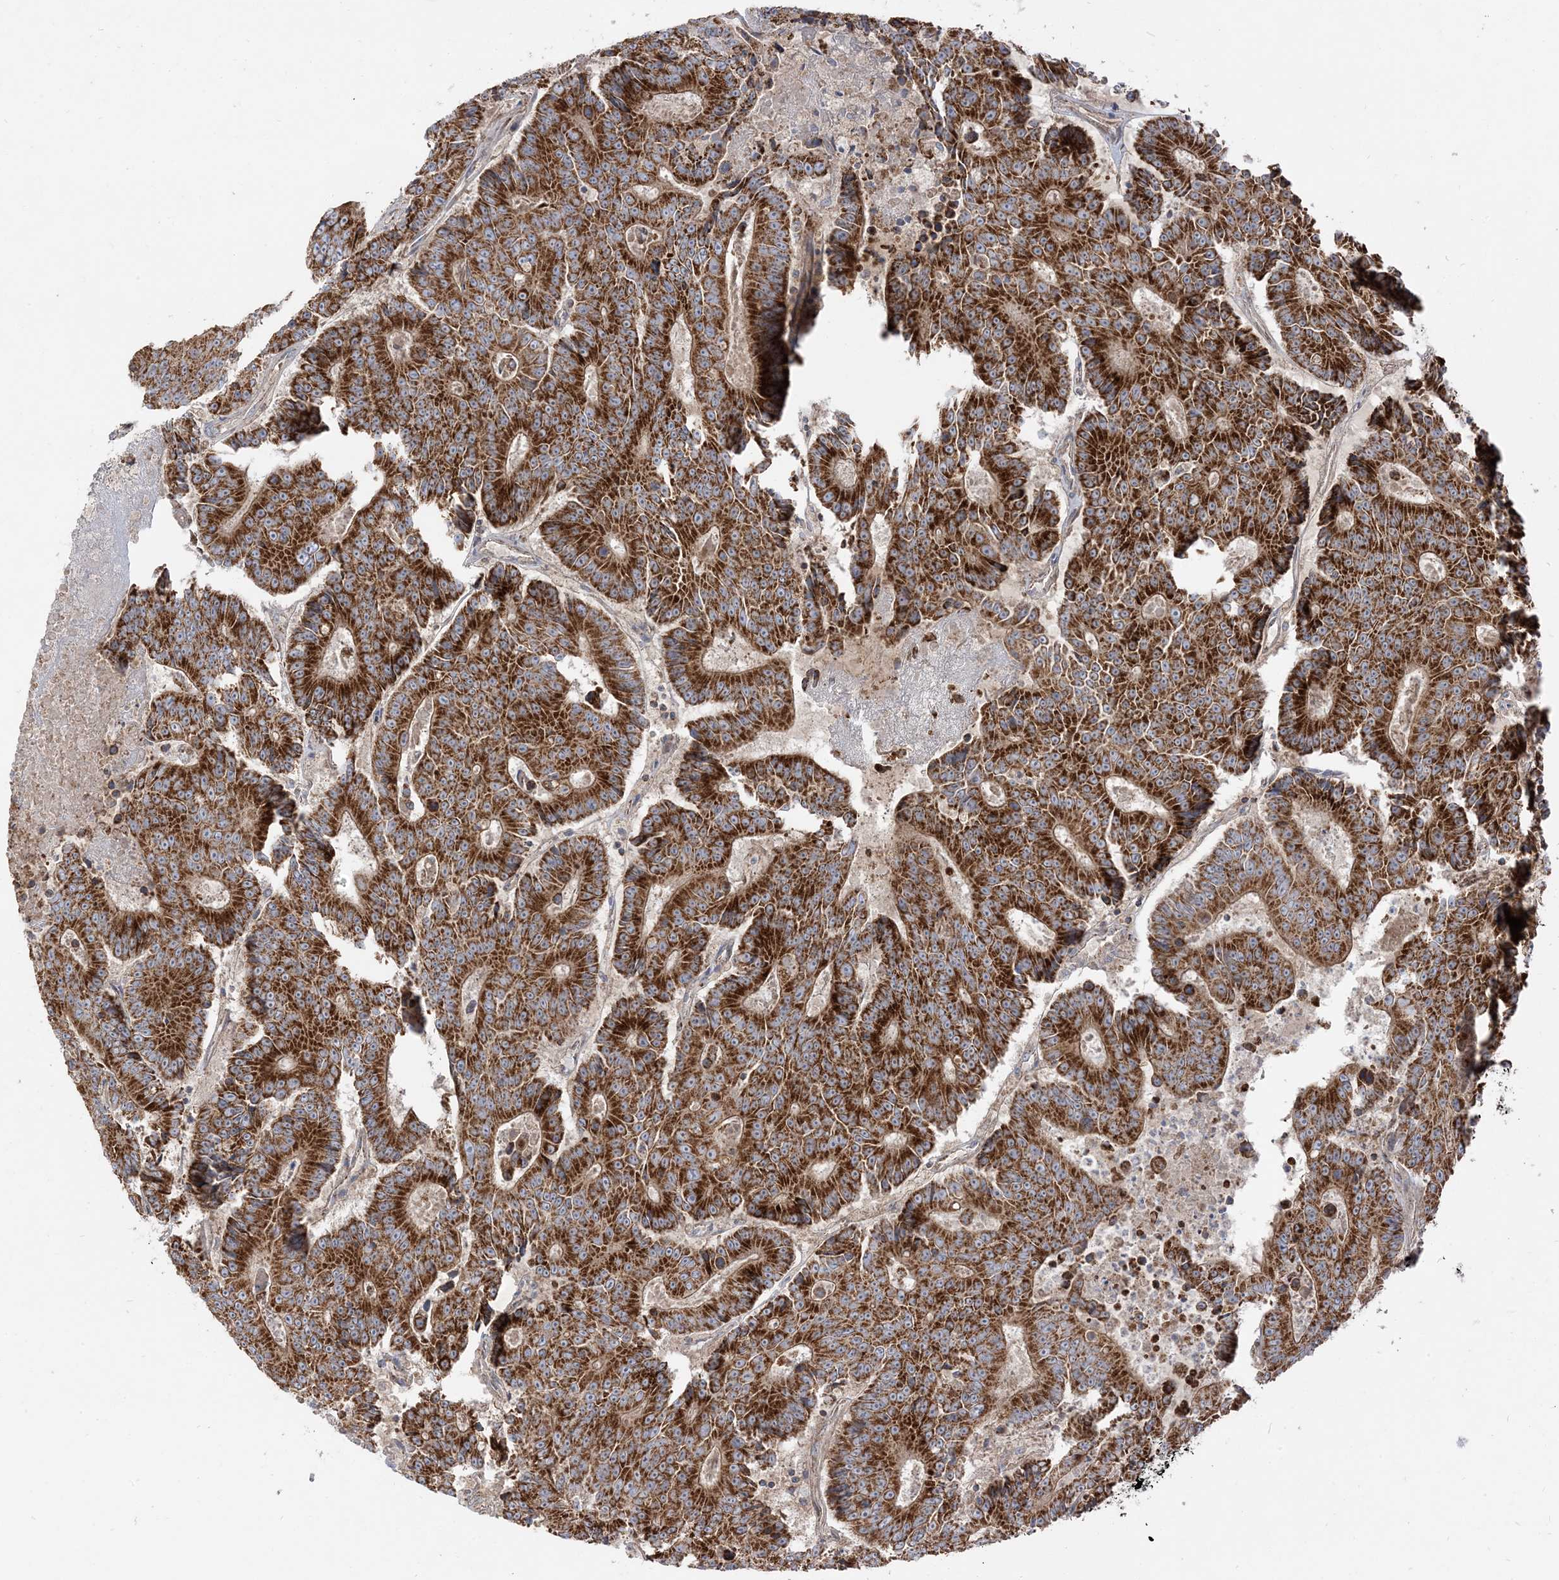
{"staining": {"intensity": "strong", "quantity": ">75%", "location": "cytoplasmic/membranous"}, "tissue": "colorectal cancer", "cell_type": "Tumor cells", "image_type": "cancer", "snomed": [{"axis": "morphology", "description": "Adenocarcinoma, NOS"}, {"axis": "topography", "description": "Colon"}], "caption": "High-magnification brightfield microscopy of adenocarcinoma (colorectal) stained with DAB (brown) and counterstained with hematoxylin (blue). tumor cells exhibit strong cytoplasmic/membranous expression is seen in about>75% of cells.", "gene": "AARS2", "patient": {"sex": "male", "age": 83}}